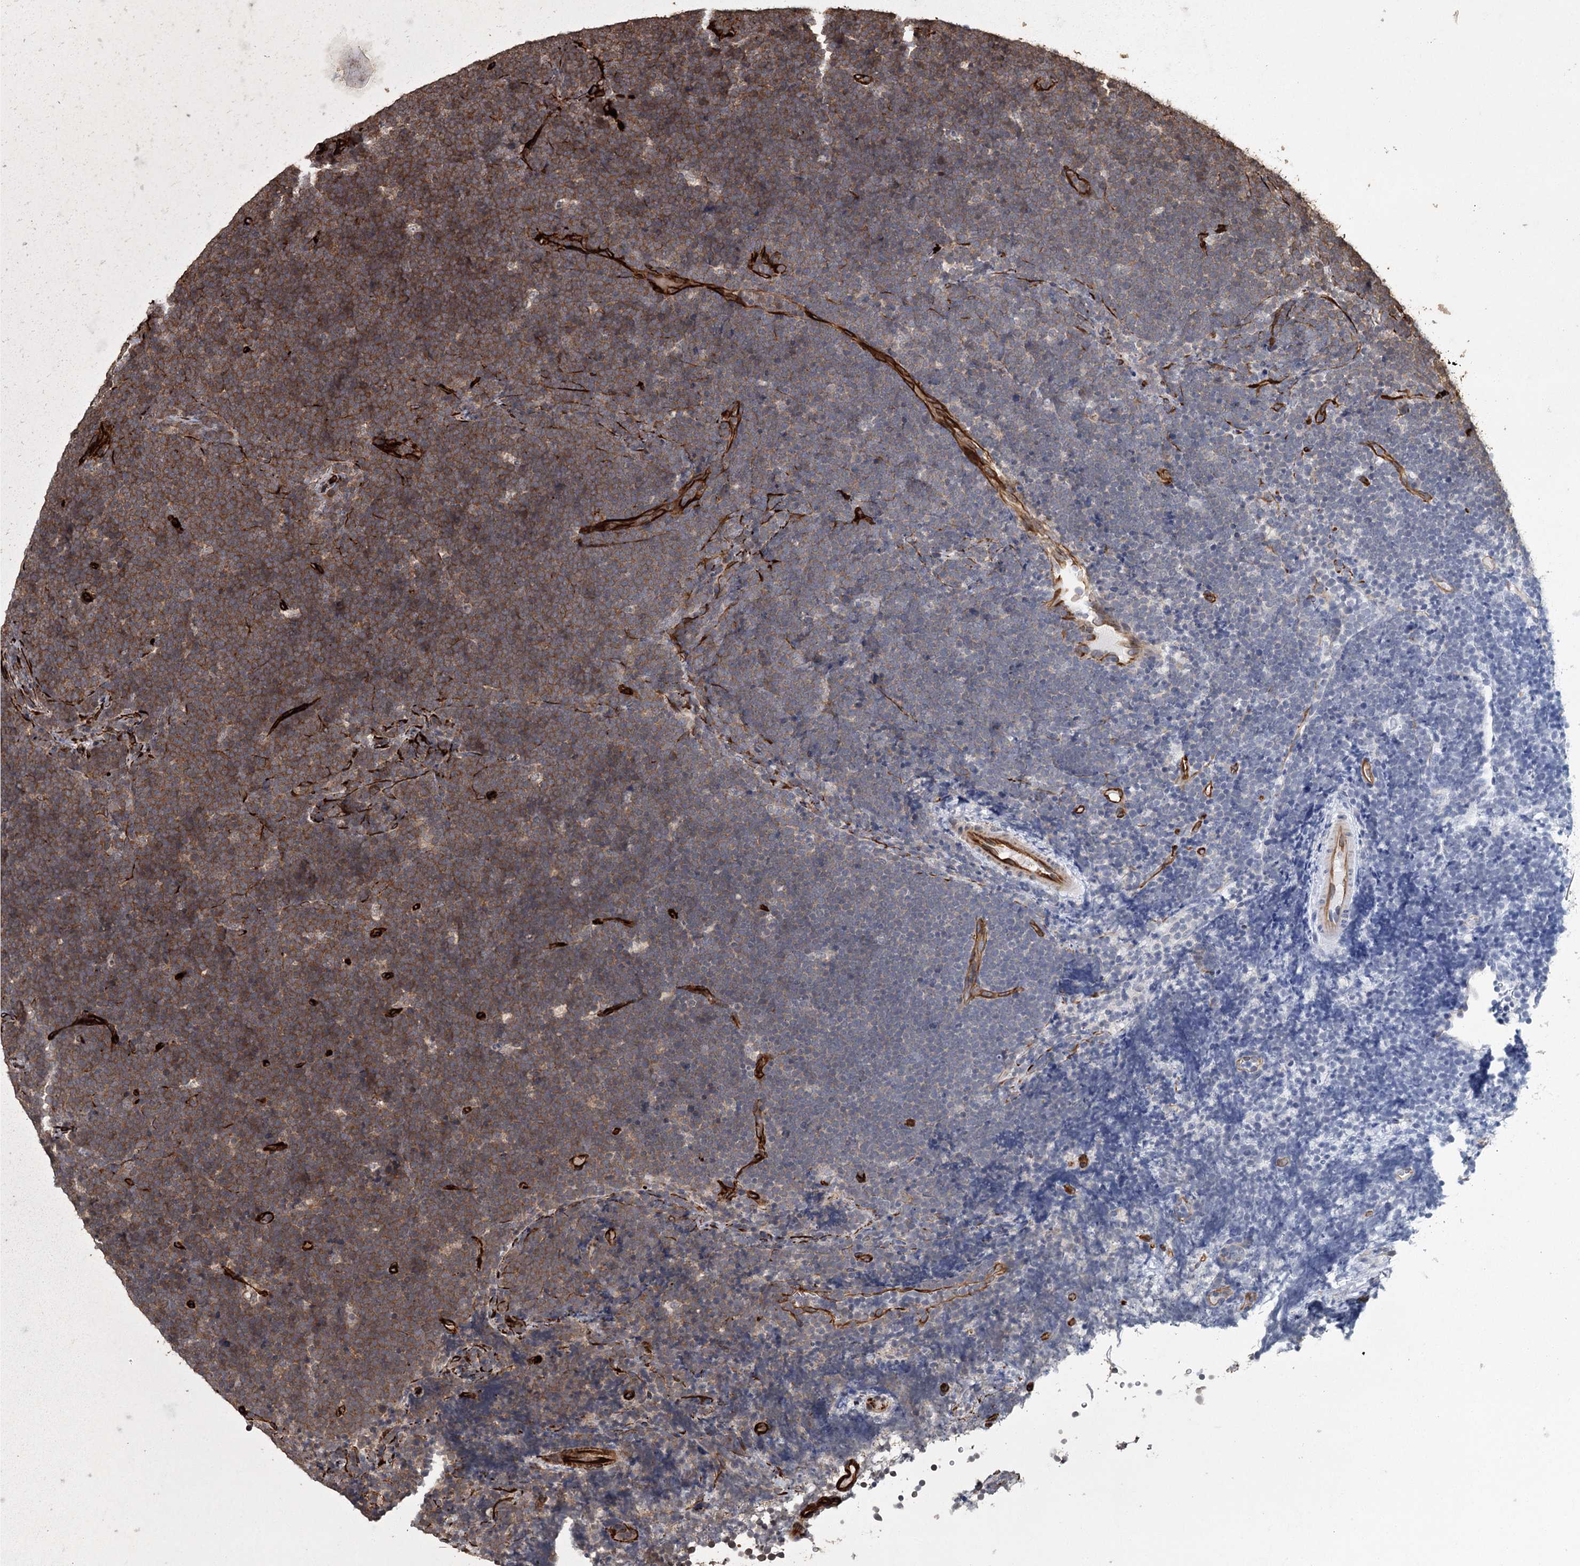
{"staining": {"intensity": "moderate", "quantity": ">75%", "location": "cytoplasmic/membranous"}, "tissue": "lymphoma", "cell_type": "Tumor cells", "image_type": "cancer", "snomed": [{"axis": "morphology", "description": "Malignant lymphoma, non-Hodgkin's type, High grade"}, {"axis": "topography", "description": "Lymph node"}], "caption": "Human high-grade malignant lymphoma, non-Hodgkin's type stained with a brown dye reveals moderate cytoplasmic/membranous positive staining in about >75% of tumor cells.", "gene": "RPAP3", "patient": {"sex": "male", "age": 13}}